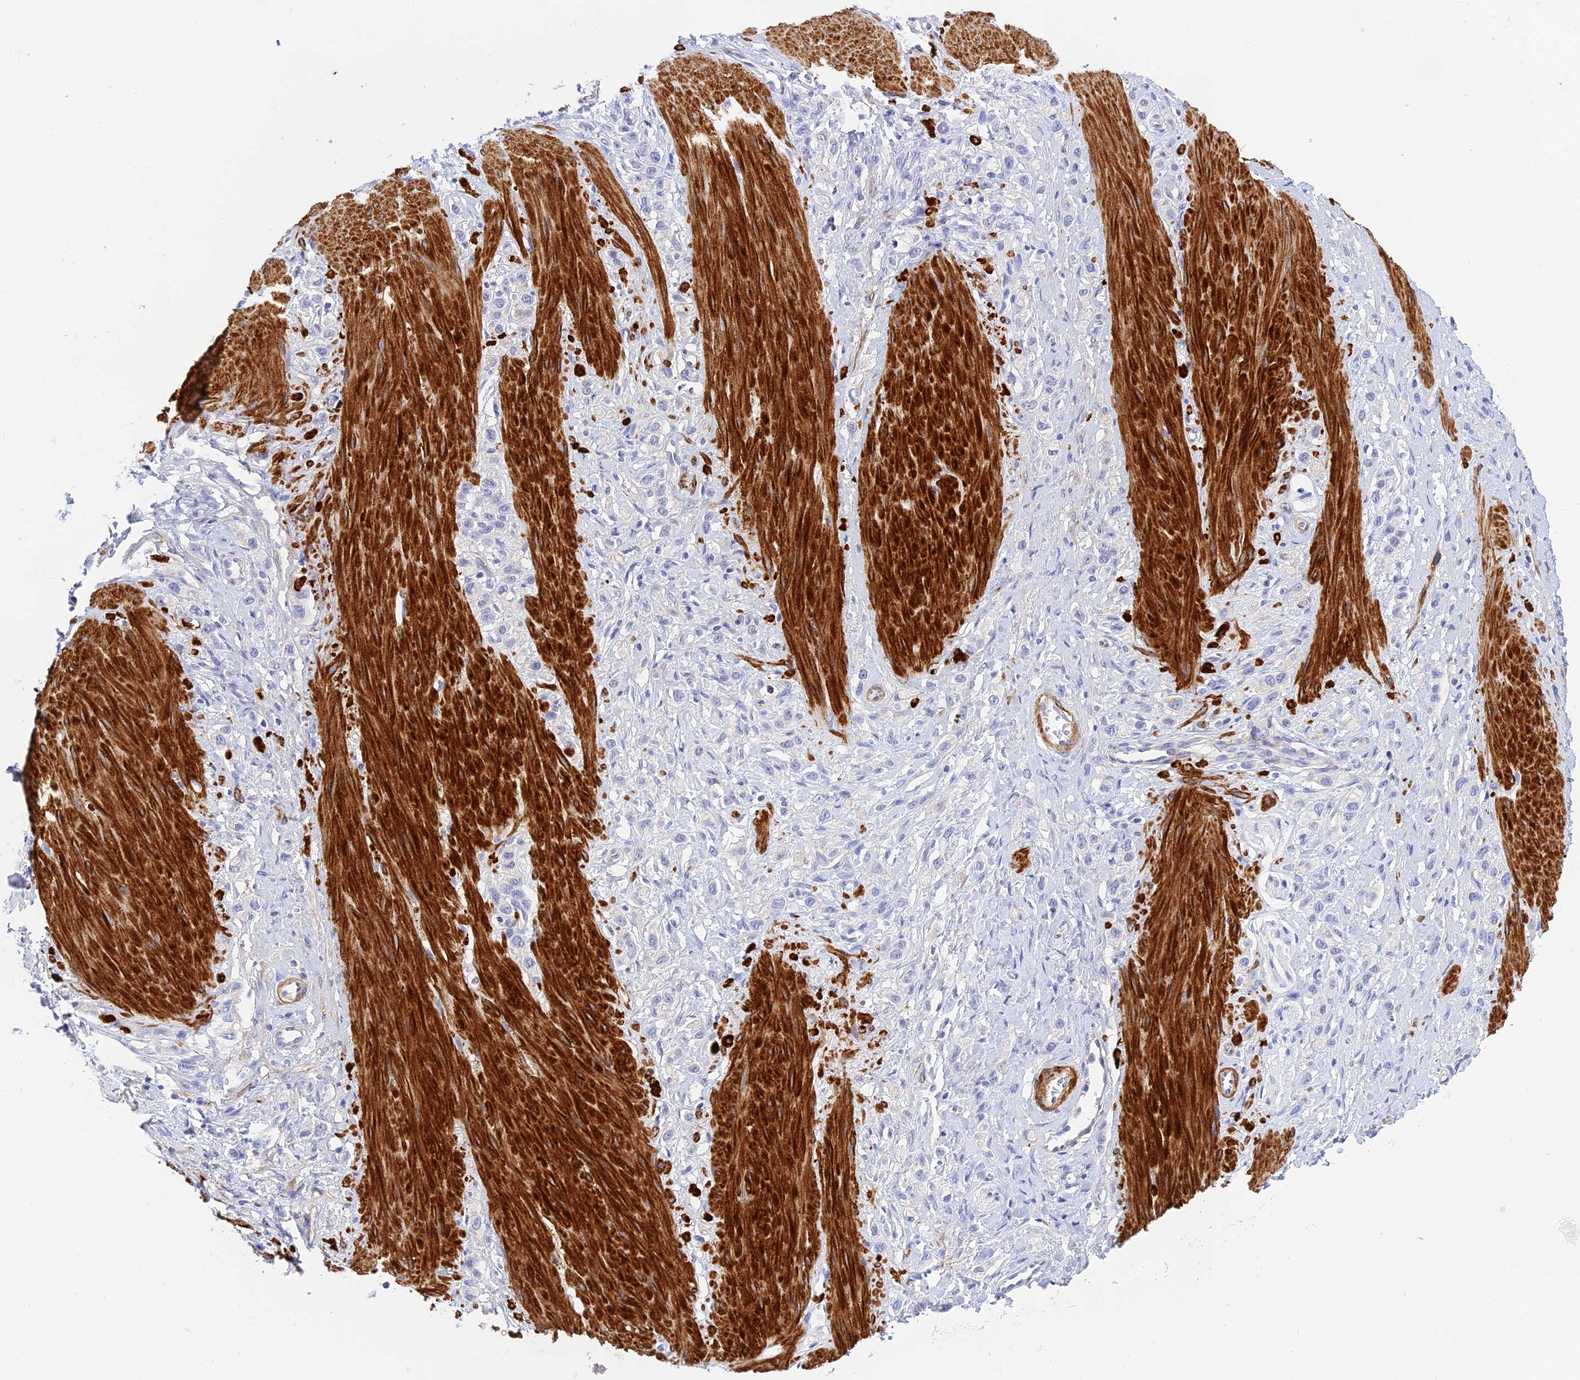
{"staining": {"intensity": "negative", "quantity": "none", "location": "none"}, "tissue": "stomach cancer", "cell_type": "Tumor cells", "image_type": "cancer", "snomed": [{"axis": "morphology", "description": "Adenocarcinoma, NOS"}, {"axis": "topography", "description": "Stomach"}], "caption": "A photomicrograph of adenocarcinoma (stomach) stained for a protein exhibits no brown staining in tumor cells.", "gene": "ZDHHC16", "patient": {"sex": "female", "age": 65}}